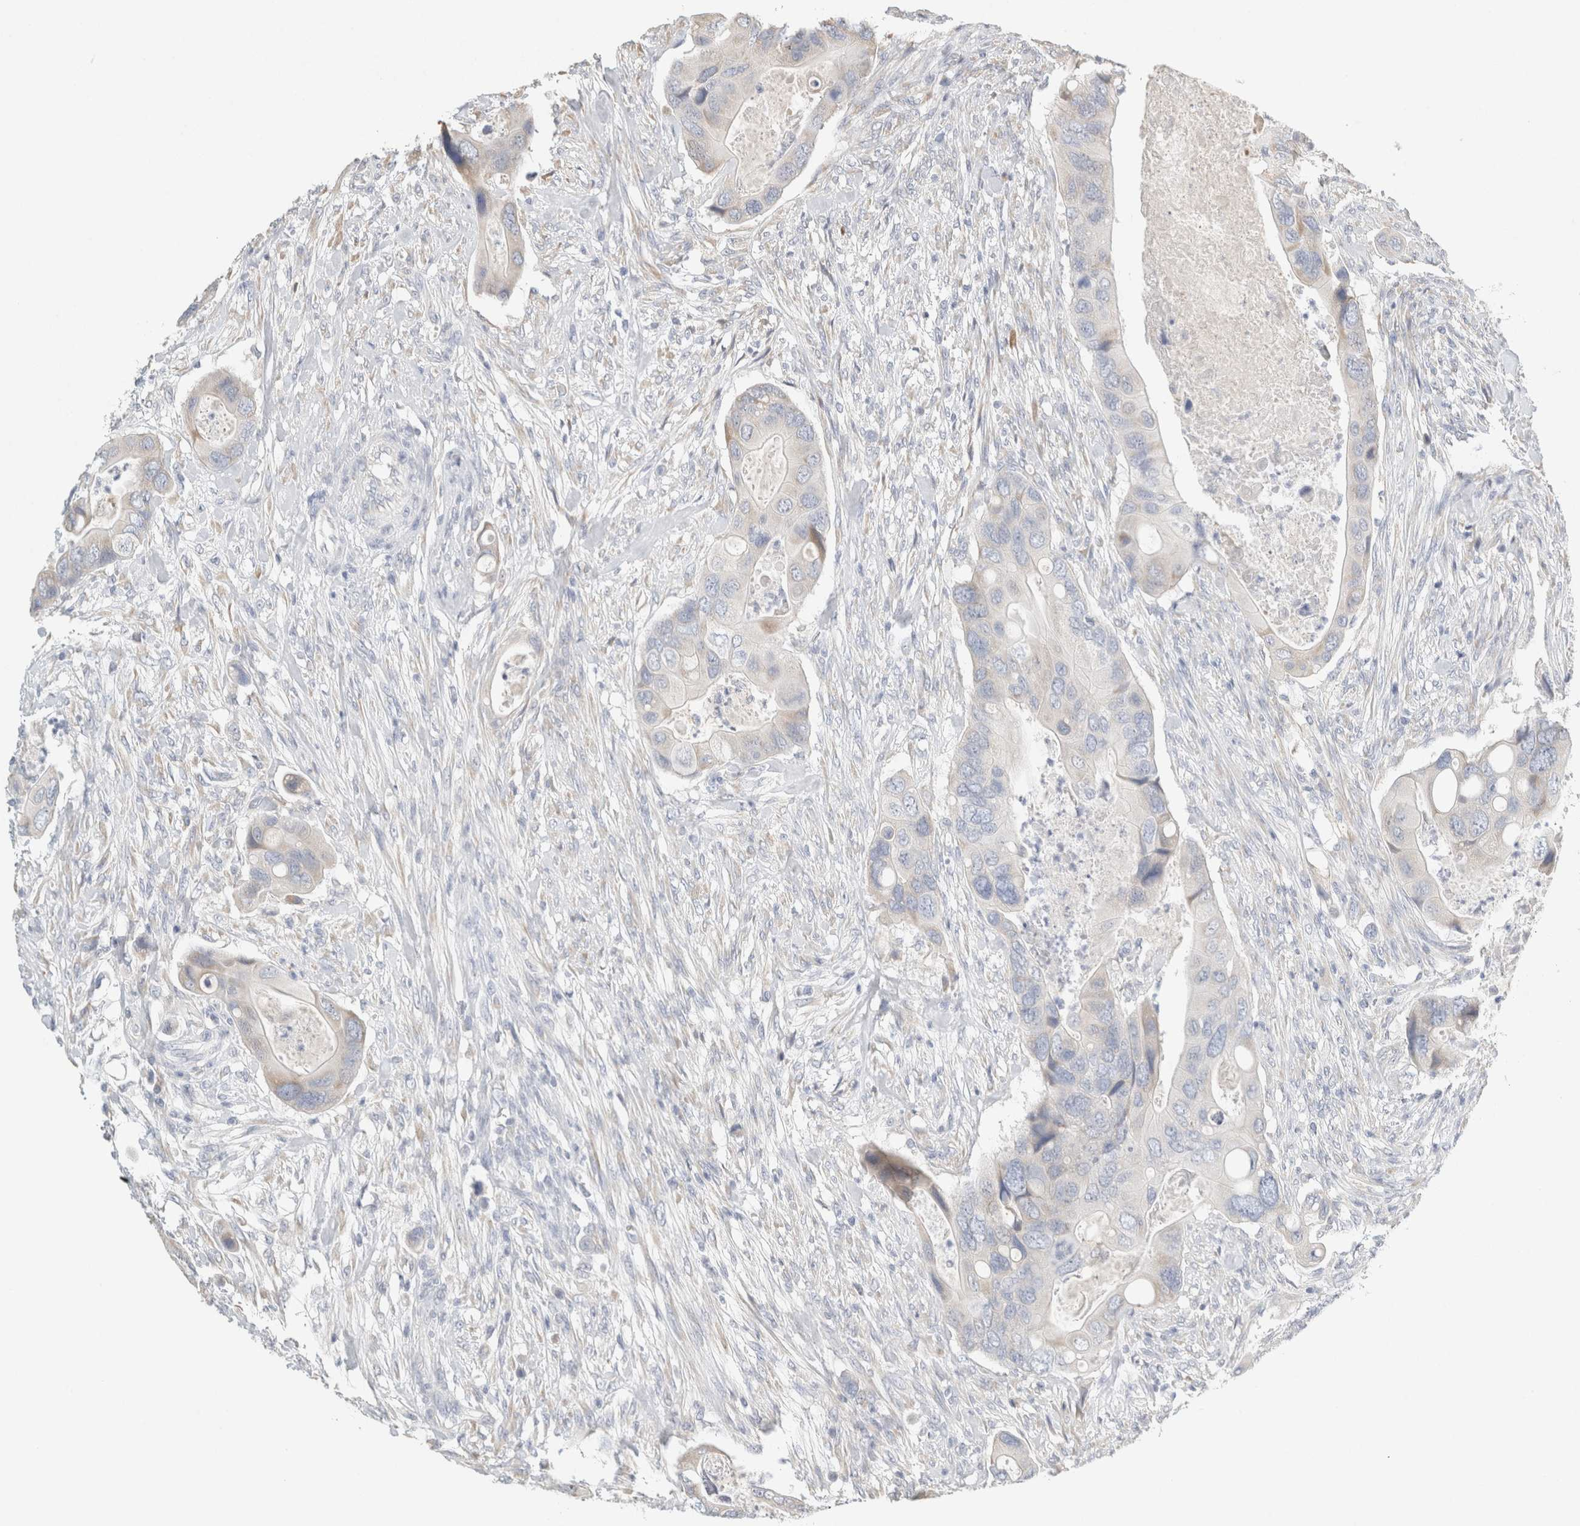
{"staining": {"intensity": "negative", "quantity": "none", "location": "none"}, "tissue": "colorectal cancer", "cell_type": "Tumor cells", "image_type": "cancer", "snomed": [{"axis": "morphology", "description": "Adenocarcinoma, NOS"}, {"axis": "topography", "description": "Rectum"}], "caption": "Immunohistochemical staining of human adenocarcinoma (colorectal) reveals no significant positivity in tumor cells.", "gene": "NEFM", "patient": {"sex": "female", "age": 57}}